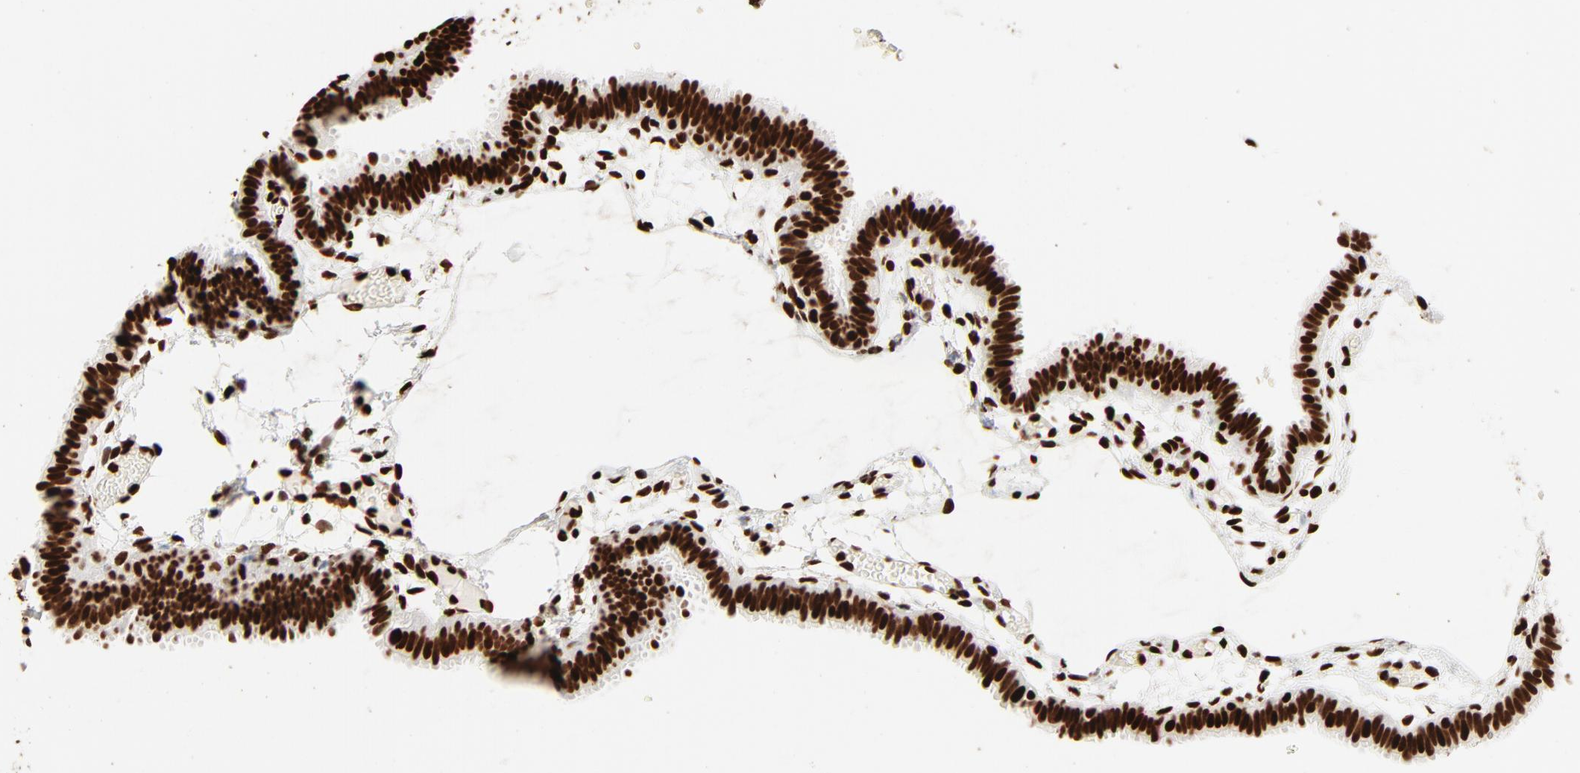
{"staining": {"intensity": "strong", "quantity": ">75%", "location": "nuclear"}, "tissue": "fallopian tube", "cell_type": "Glandular cells", "image_type": "normal", "snomed": [{"axis": "morphology", "description": "Normal tissue, NOS"}, {"axis": "topography", "description": "Fallopian tube"}], "caption": "DAB immunohistochemical staining of normal fallopian tube demonstrates strong nuclear protein staining in about >75% of glandular cells. (brown staining indicates protein expression, while blue staining denotes nuclei).", "gene": "HMGB1", "patient": {"sex": "female", "age": 29}}